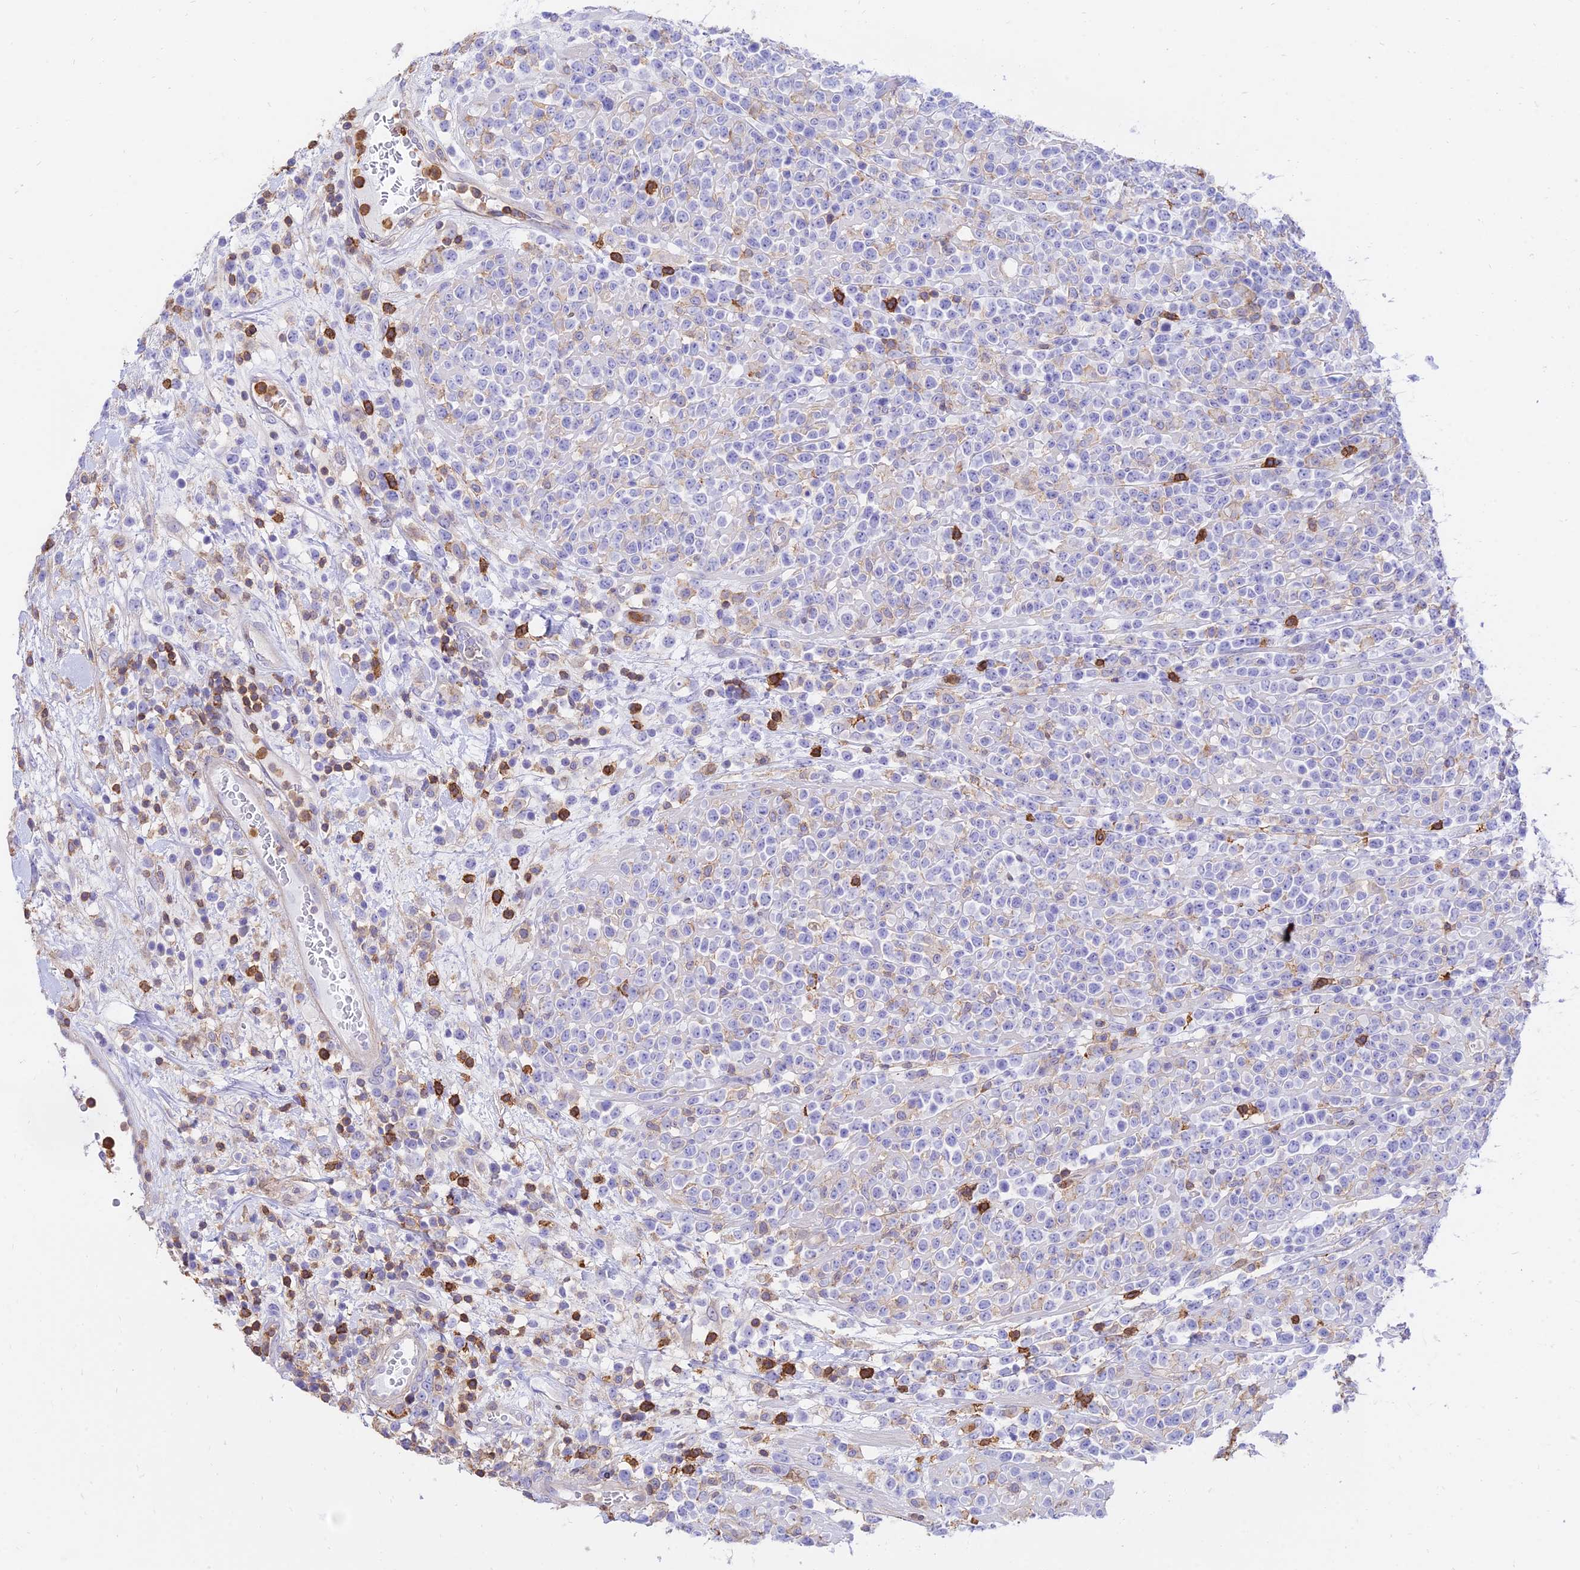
{"staining": {"intensity": "negative", "quantity": "none", "location": "none"}, "tissue": "lymphoma", "cell_type": "Tumor cells", "image_type": "cancer", "snomed": [{"axis": "morphology", "description": "Malignant lymphoma, non-Hodgkin's type, High grade"}, {"axis": "topography", "description": "Colon"}], "caption": "There is no significant staining in tumor cells of lymphoma. (Stains: DAB (3,3'-diaminobenzidine) IHC with hematoxylin counter stain, Microscopy: brightfield microscopy at high magnification).", "gene": "SREK1IP1", "patient": {"sex": "female", "age": 53}}